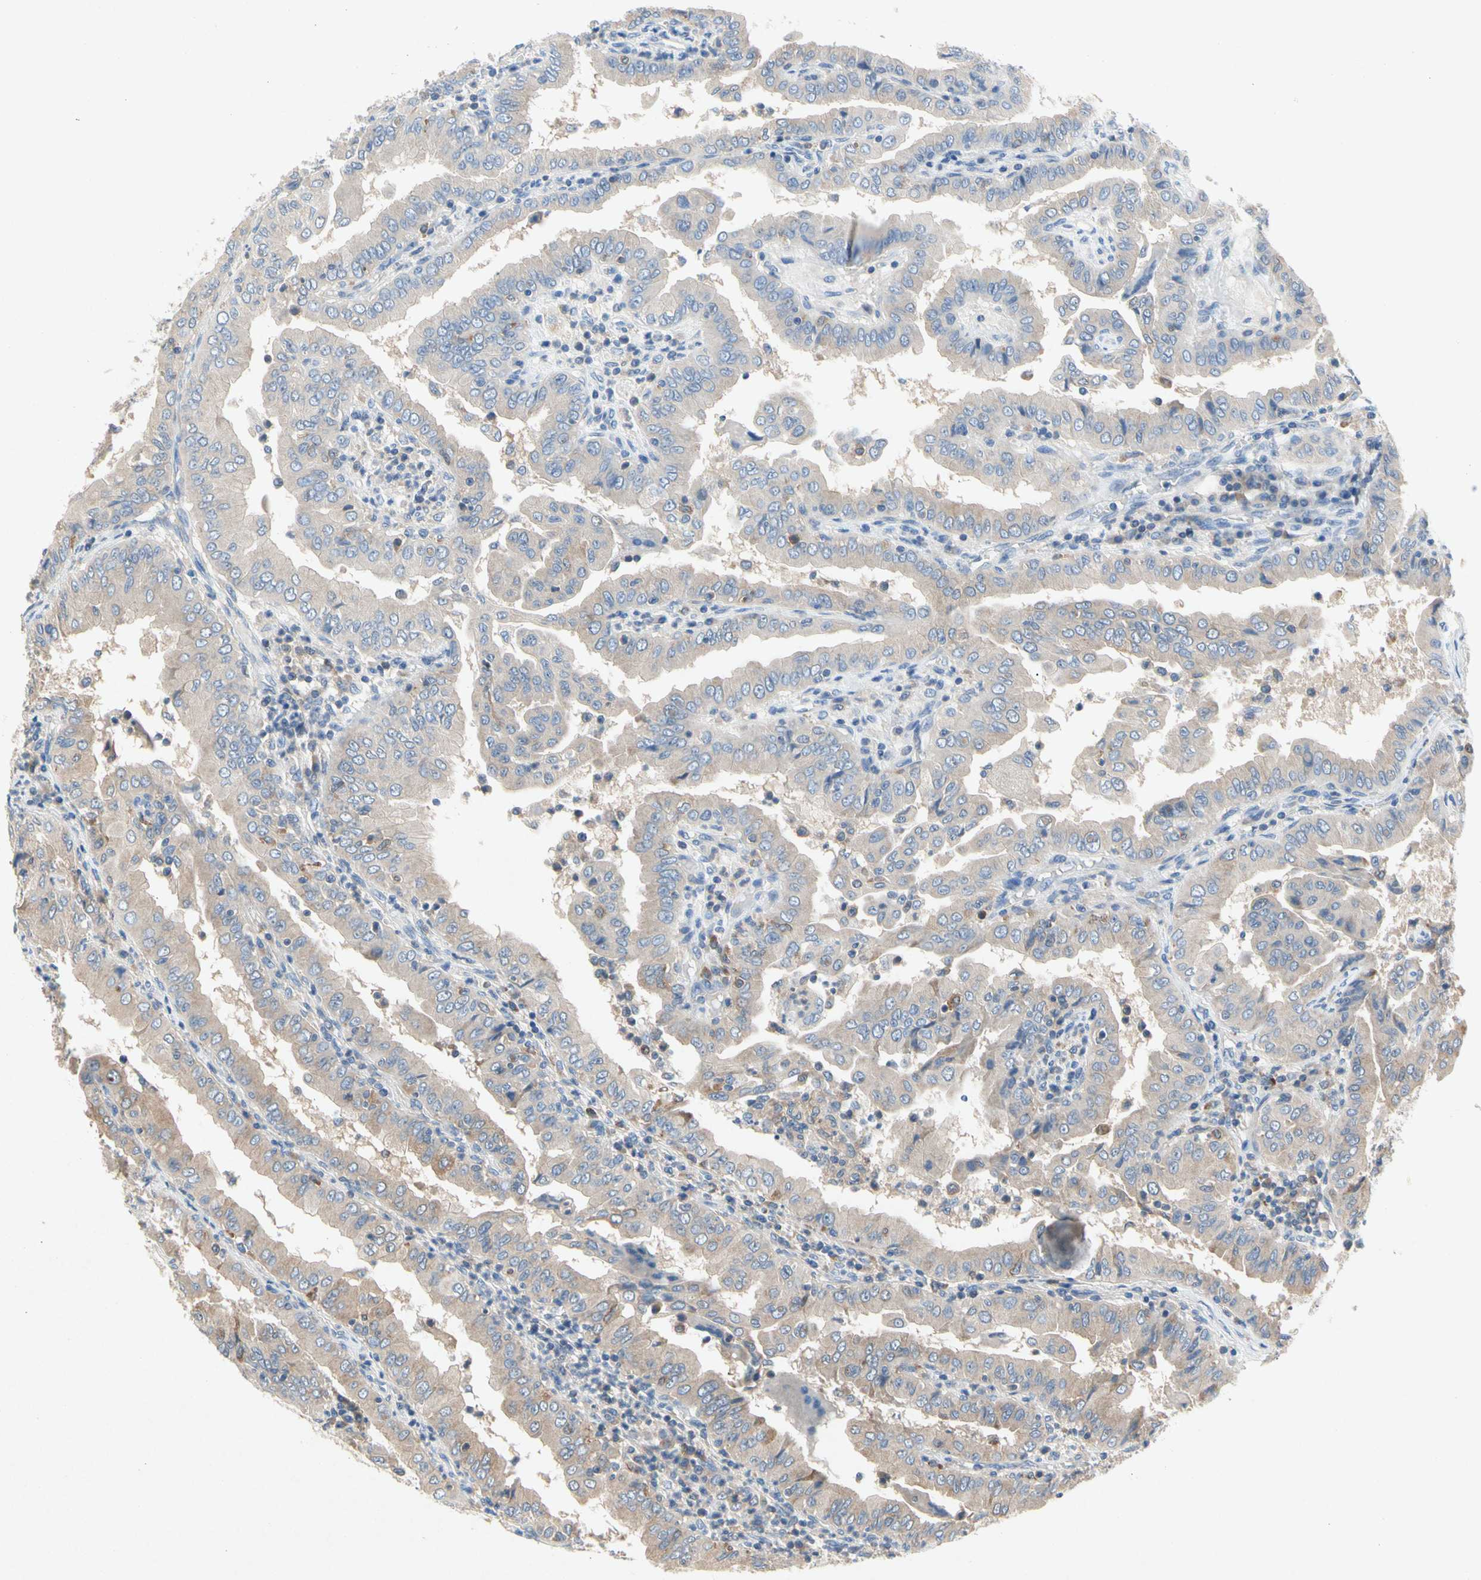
{"staining": {"intensity": "weak", "quantity": ">75%", "location": "cytoplasmic/membranous"}, "tissue": "thyroid cancer", "cell_type": "Tumor cells", "image_type": "cancer", "snomed": [{"axis": "morphology", "description": "Papillary adenocarcinoma, NOS"}, {"axis": "topography", "description": "Thyroid gland"}], "caption": "Thyroid papillary adenocarcinoma stained with immunohistochemistry displays weak cytoplasmic/membranous staining in about >75% of tumor cells.", "gene": "RPS6KA1", "patient": {"sex": "male", "age": 33}}